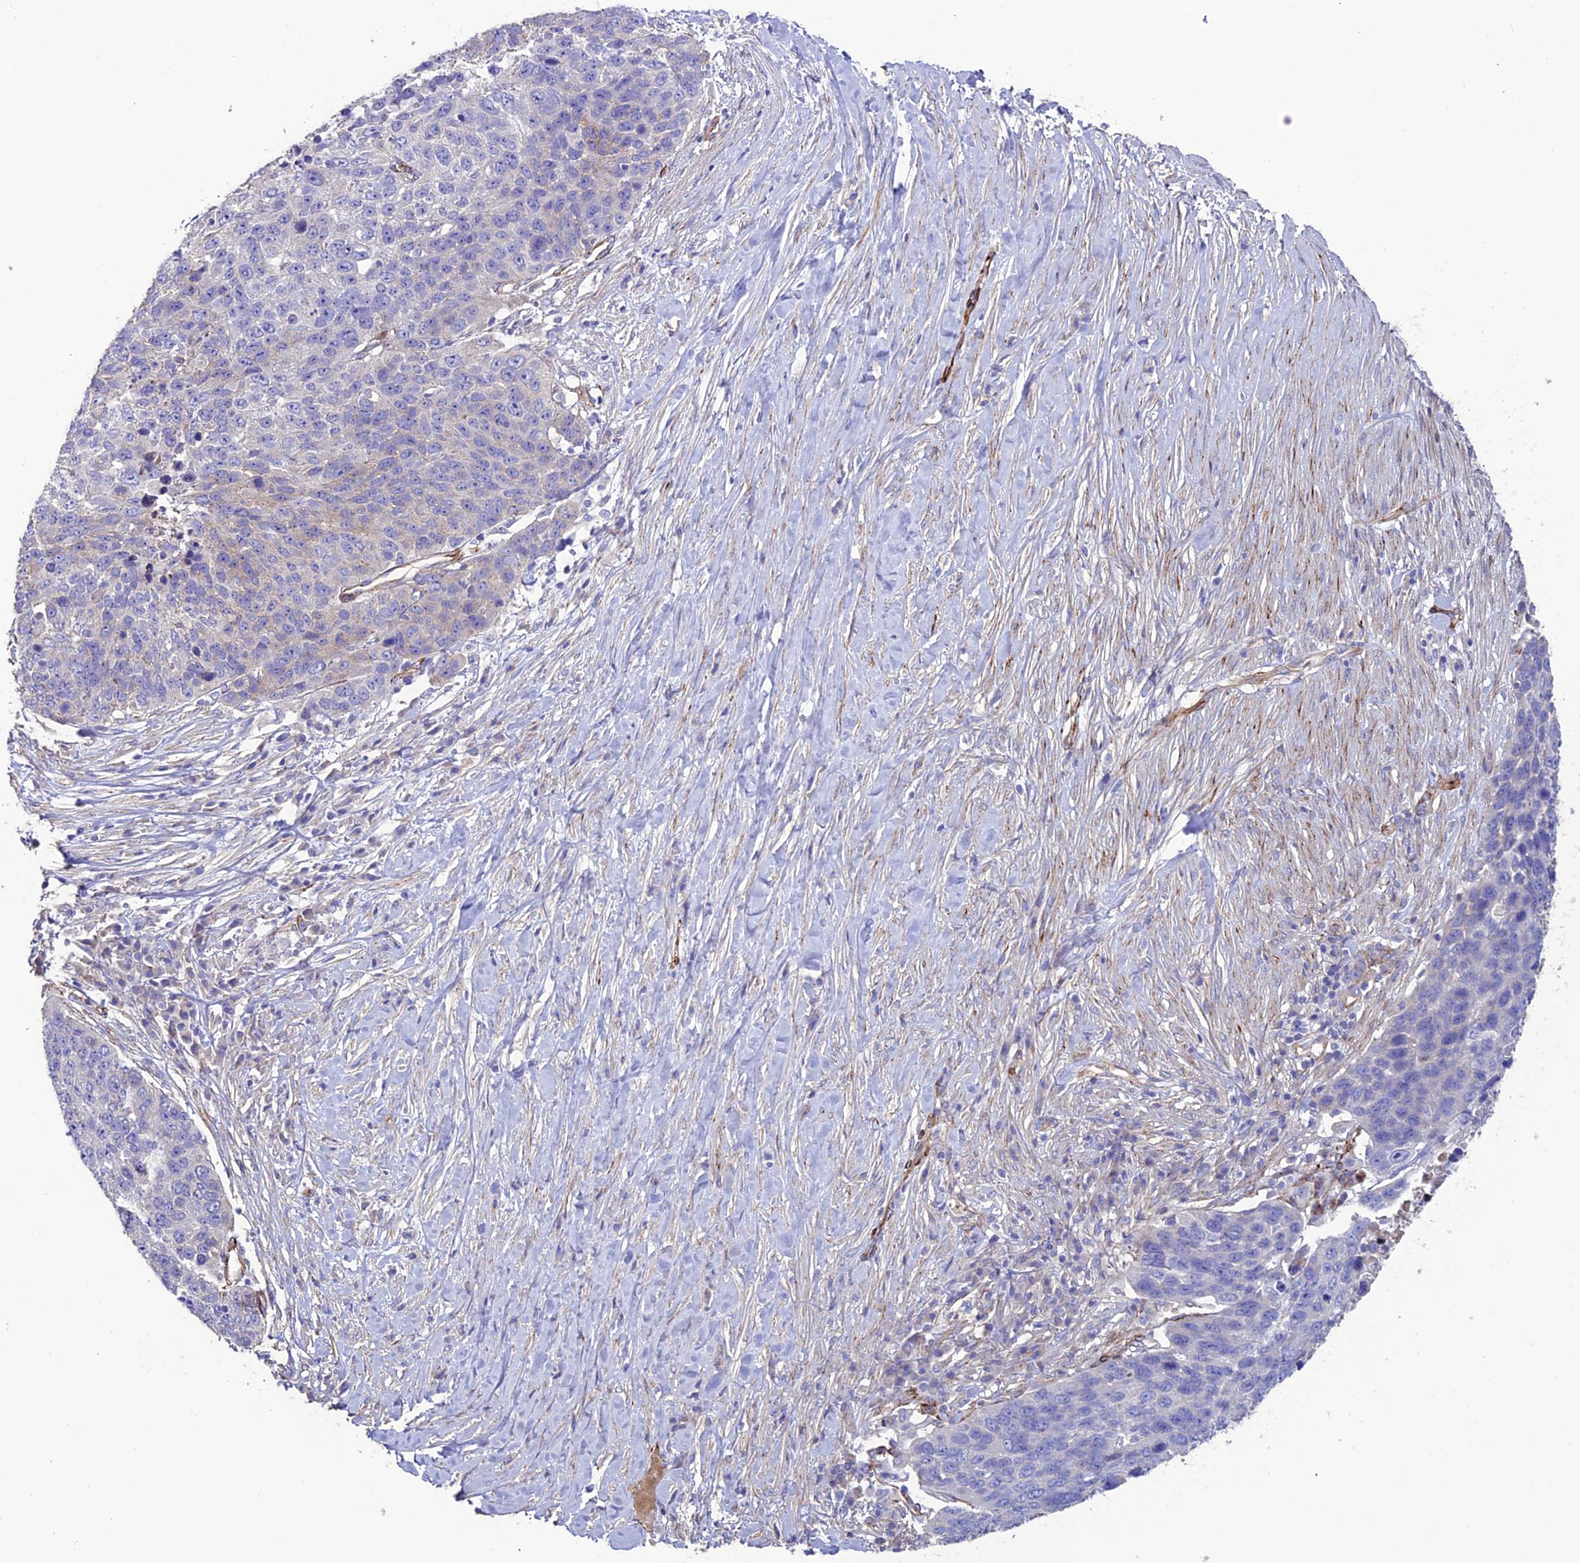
{"staining": {"intensity": "negative", "quantity": "none", "location": "none"}, "tissue": "lung cancer", "cell_type": "Tumor cells", "image_type": "cancer", "snomed": [{"axis": "morphology", "description": "Normal tissue, NOS"}, {"axis": "morphology", "description": "Squamous cell carcinoma, NOS"}, {"axis": "topography", "description": "Lymph node"}, {"axis": "topography", "description": "Lung"}], "caption": "This is an immunohistochemistry (IHC) image of human lung squamous cell carcinoma. There is no expression in tumor cells.", "gene": "REX1BD", "patient": {"sex": "male", "age": 66}}